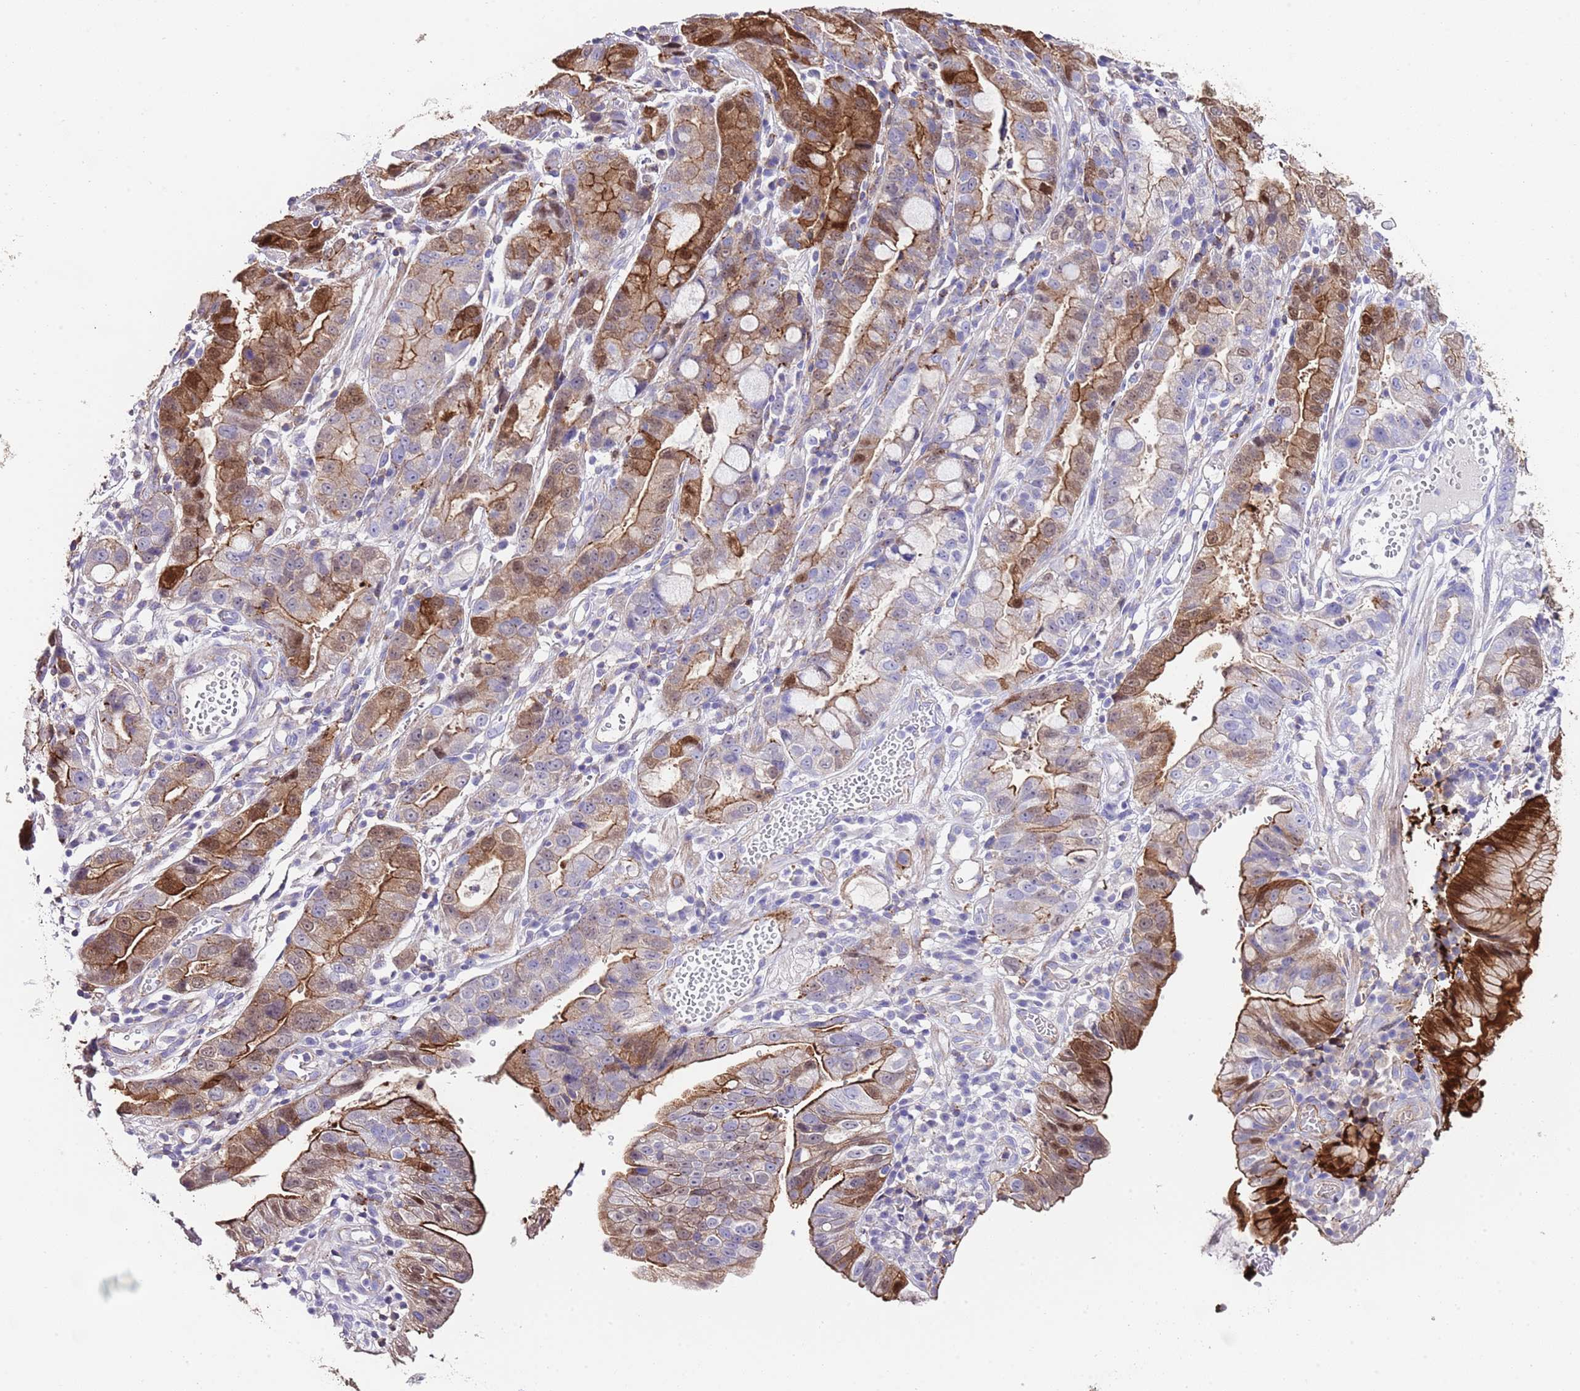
{"staining": {"intensity": "moderate", "quantity": "25%-75%", "location": "cytoplasmic/membranous"}, "tissue": "stomach cancer", "cell_type": "Tumor cells", "image_type": "cancer", "snomed": [{"axis": "morphology", "description": "Adenocarcinoma, NOS"}, {"axis": "topography", "description": "Stomach"}], "caption": "Brown immunohistochemical staining in human stomach cancer exhibits moderate cytoplasmic/membranous staining in approximately 25%-75% of tumor cells.", "gene": "ALDH3A1", "patient": {"sex": "male", "age": 55}}